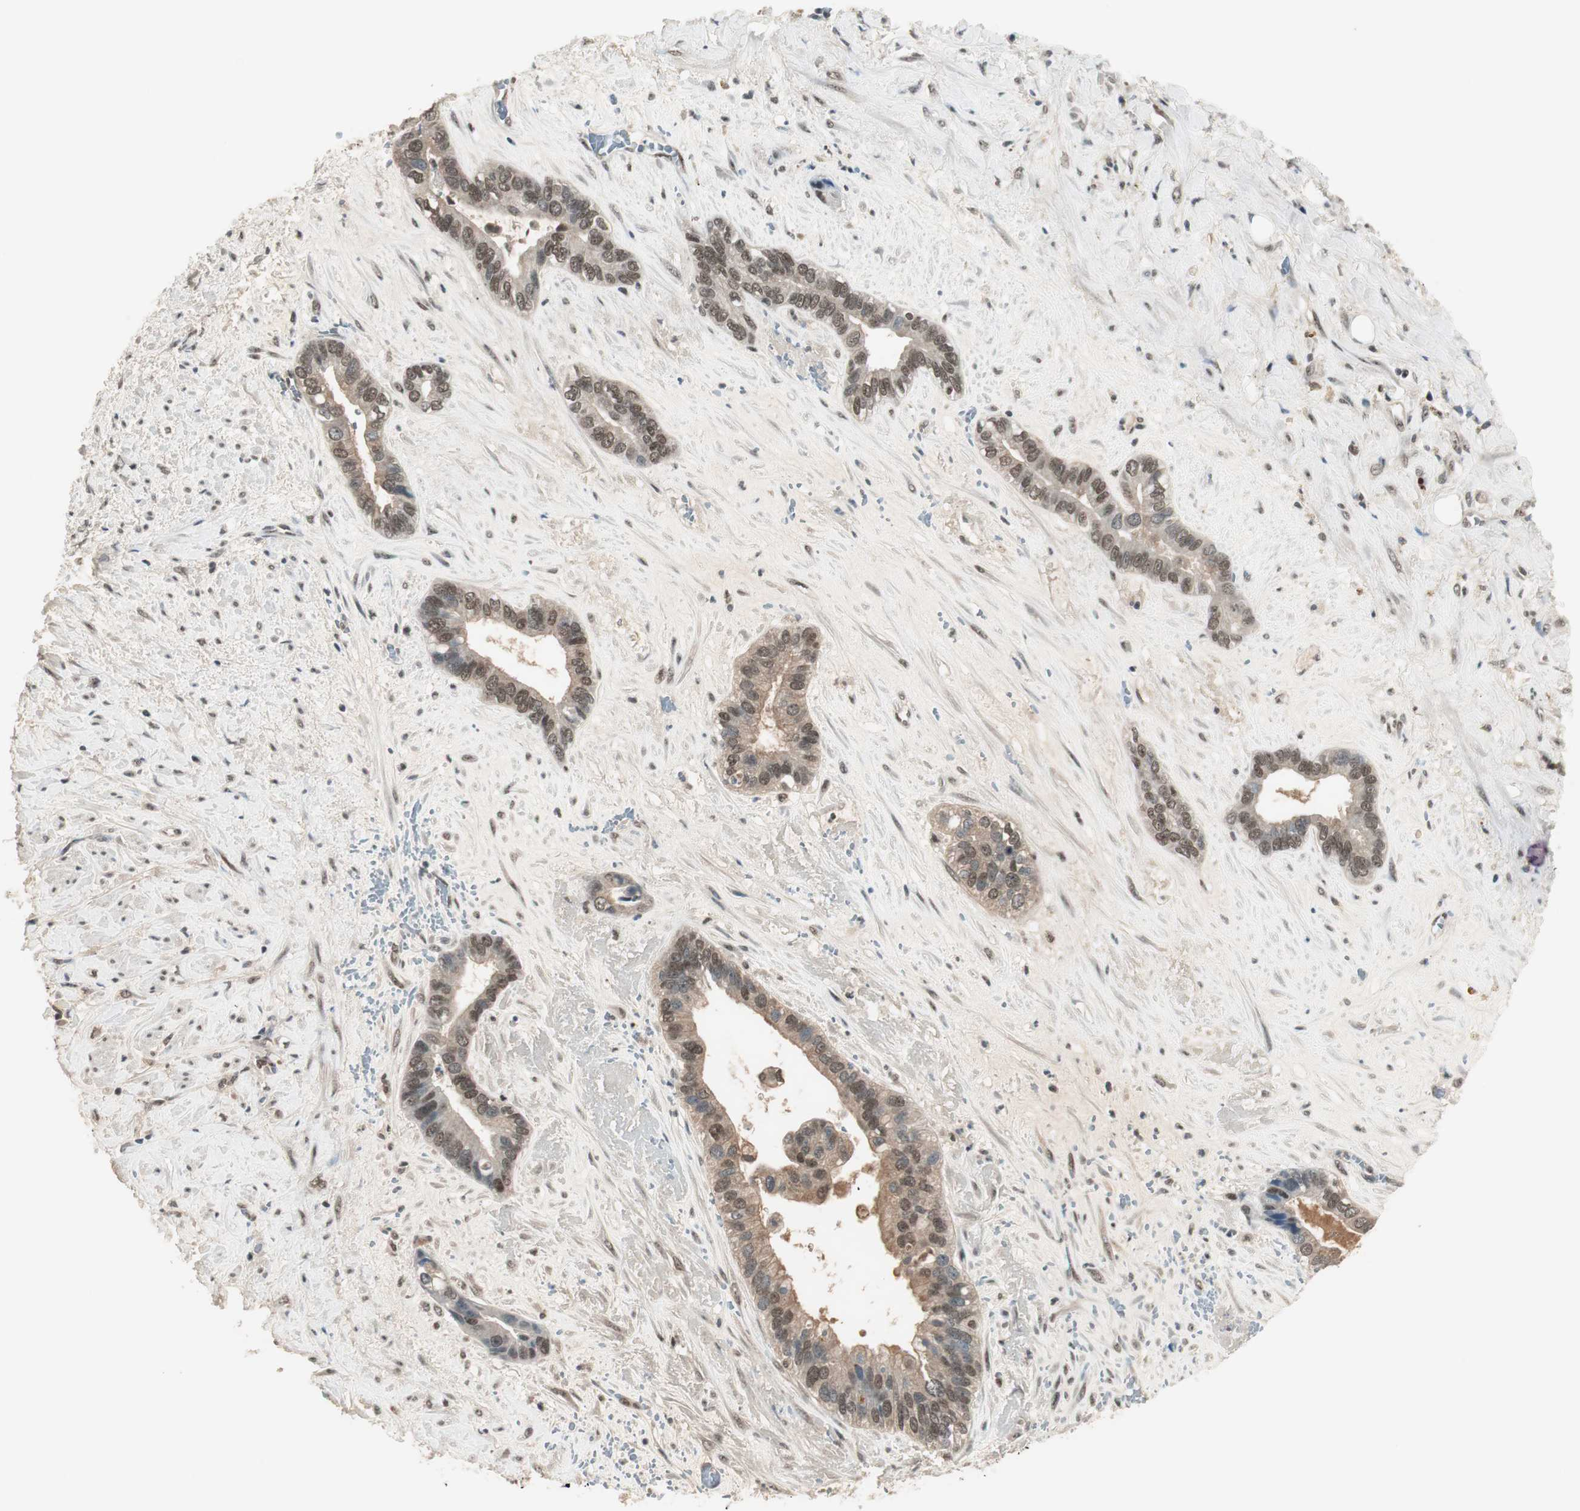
{"staining": {"intensity": "moderate", "quantity": "25%-75%", "location": "cytoplasmic/membranous,nuclear"}, "tissue": "liver cancer", "cell_type": "Tumor cells", "image_type": "cancer", "snomed": [{"axis": "morphology", "description": "Cholangiocarcinoma"}, {"axis": "topography", "description": "Liver"}], "caption": "Protein staining of liver cholangiocarcinoma tissue demonstrates moderate cytoplasmic/membranous and nuclear staining in about 25%-75% of tumor cells.", "gene": "NFRKB", "patient": {"sex": "female", "age": 65}}